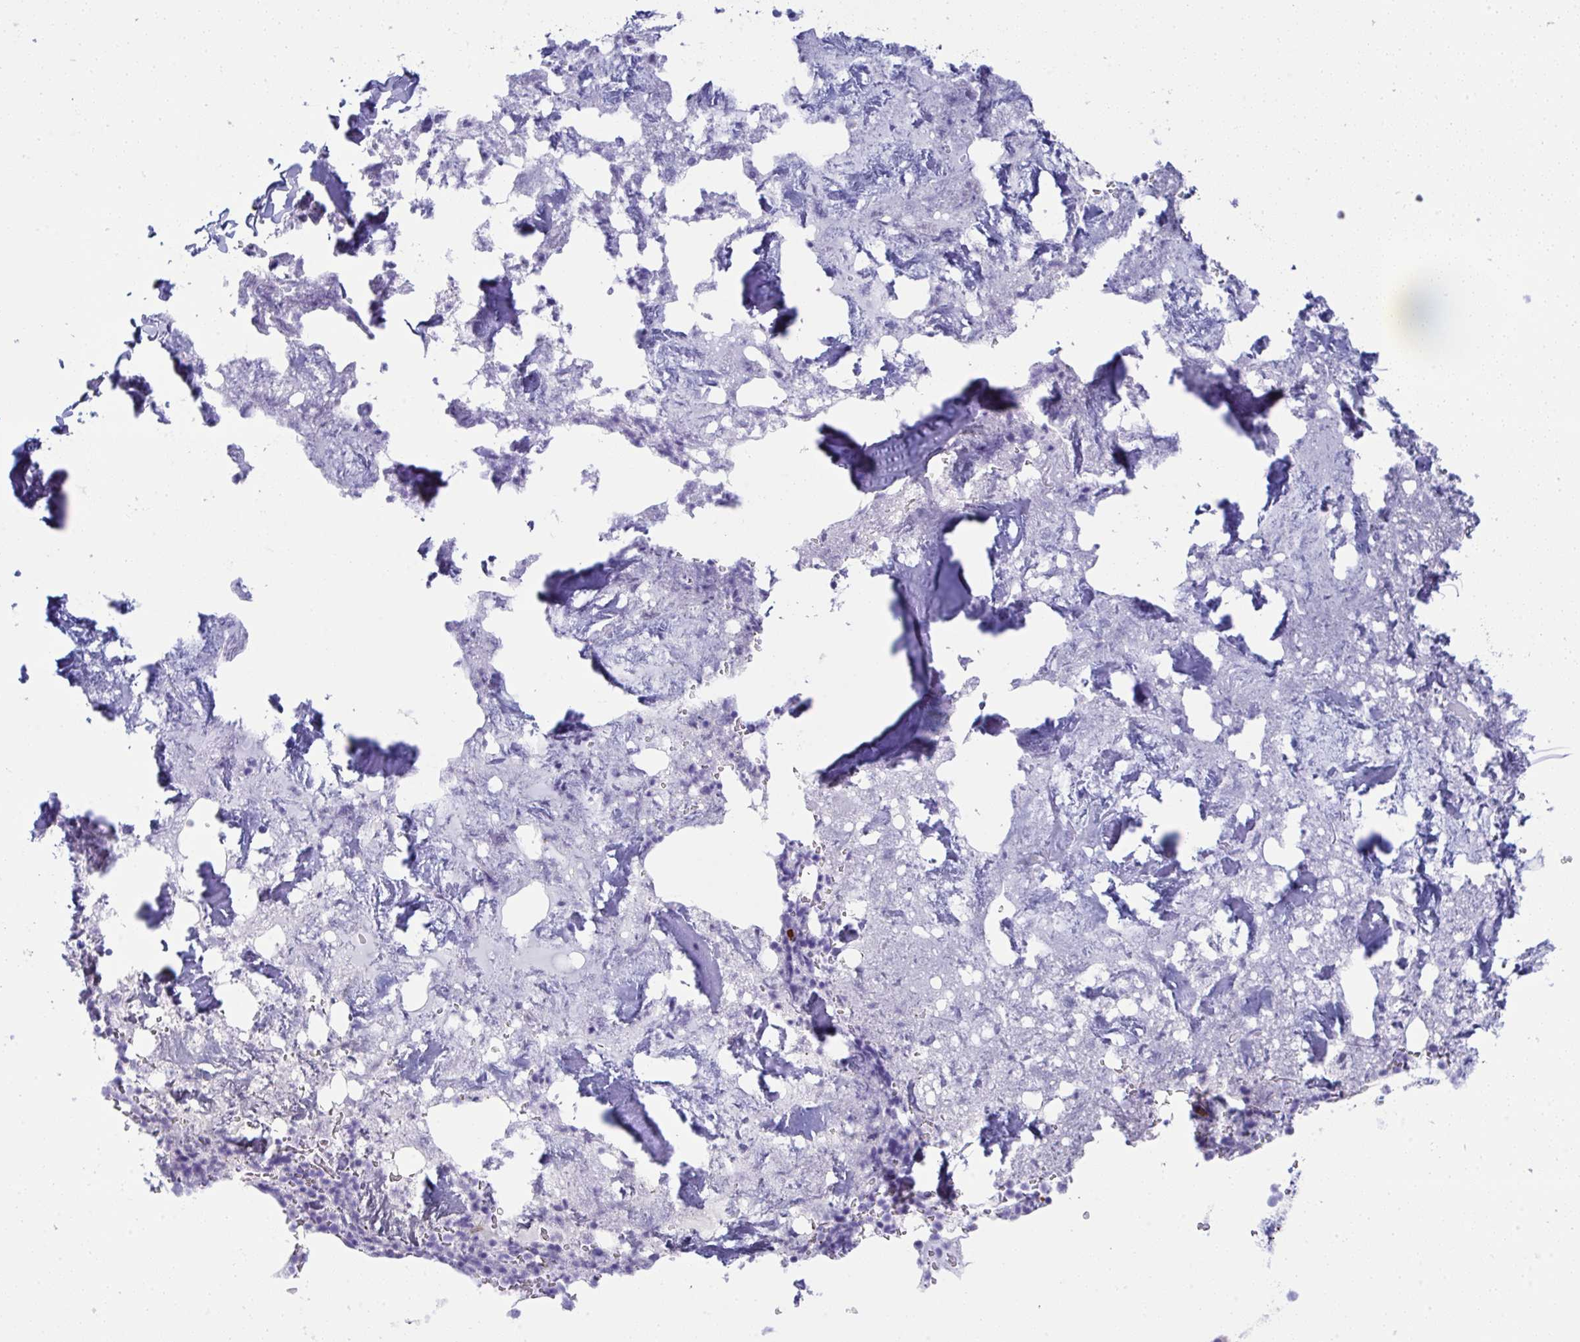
{"staining": {"intensity": "strong", "quantity": "<25%", "location": "cytoplasmic/membranous"}, "tissue": "bone marrow", "cell_type": "Hematopoietic cells", "image_type": "normal", "snomed": [{"axis": "morphology", "description": "Normal tissue, NOS"}, {"axis": "topography", "description": "Bone marrow"}], "caption": "A brown stain labels strong cytoplasmic/membranous expression of a protein in hematopoietic cells of benign human bone marrow.", "gene": "JCHAIN", "patient": {"sex": "female", "age": 42}}